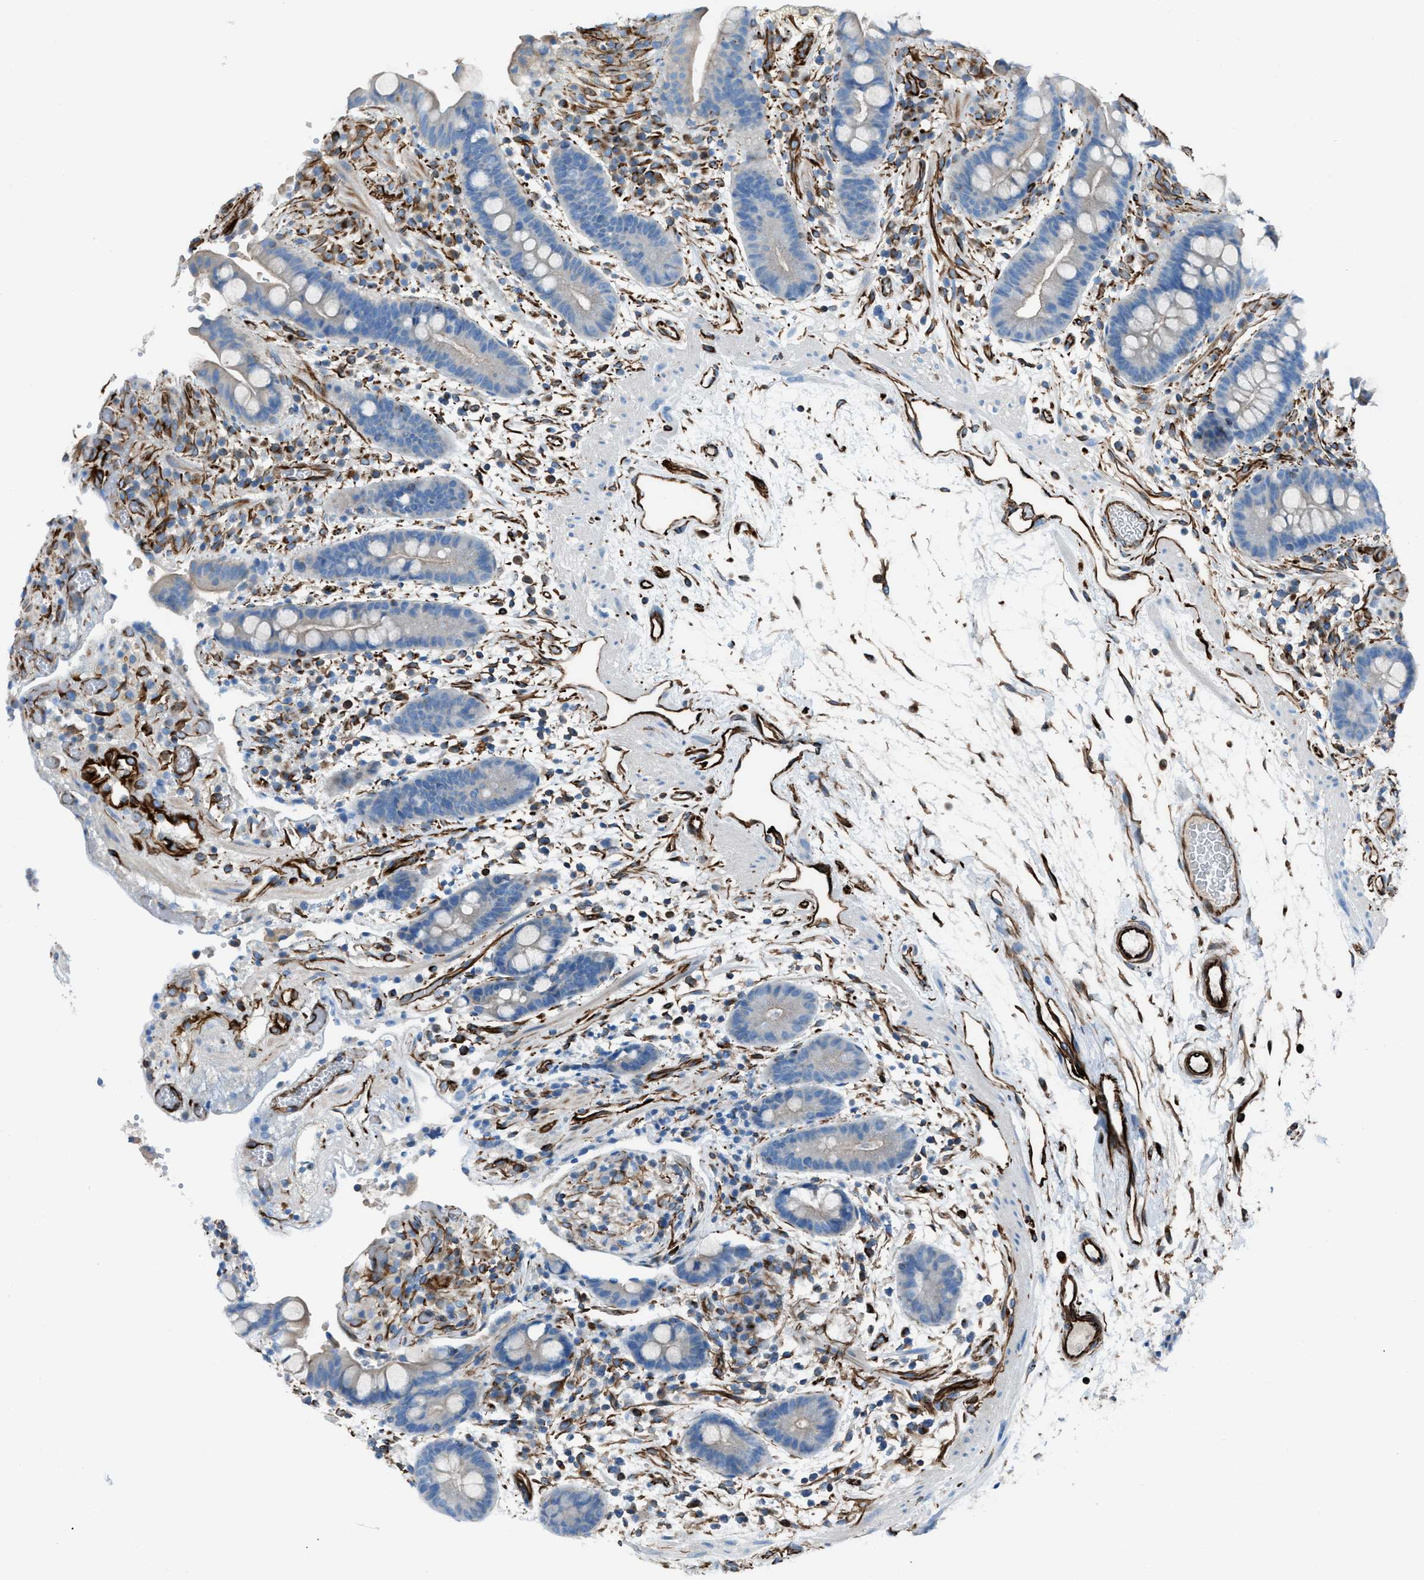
{"staining": {"intensity": "strong", "quantity": ">75%", "location": "cytoplasmic/membranous"}, "tissue": "colon", "cell_type": "Endothelial cells", "image_type": "normal", "snomed": [{"axis": "morphology", "description": "Normal tissue, NOS"}, {"axis": "topography", "description": "Colon"}], "caption": "A micrograph of colon stained for a protein displays strong cytoplasmic/membranous brown staining in endothelial cells. The staining was performed using DAB (3,3'-diaminobenzidine) to visualize the protein expression in brown, while the nuclei were stained in blue with hematoxylin (Magnification: 20x).", "gene": "CABP7", "patient": {"sex": "male", "age": 73}}